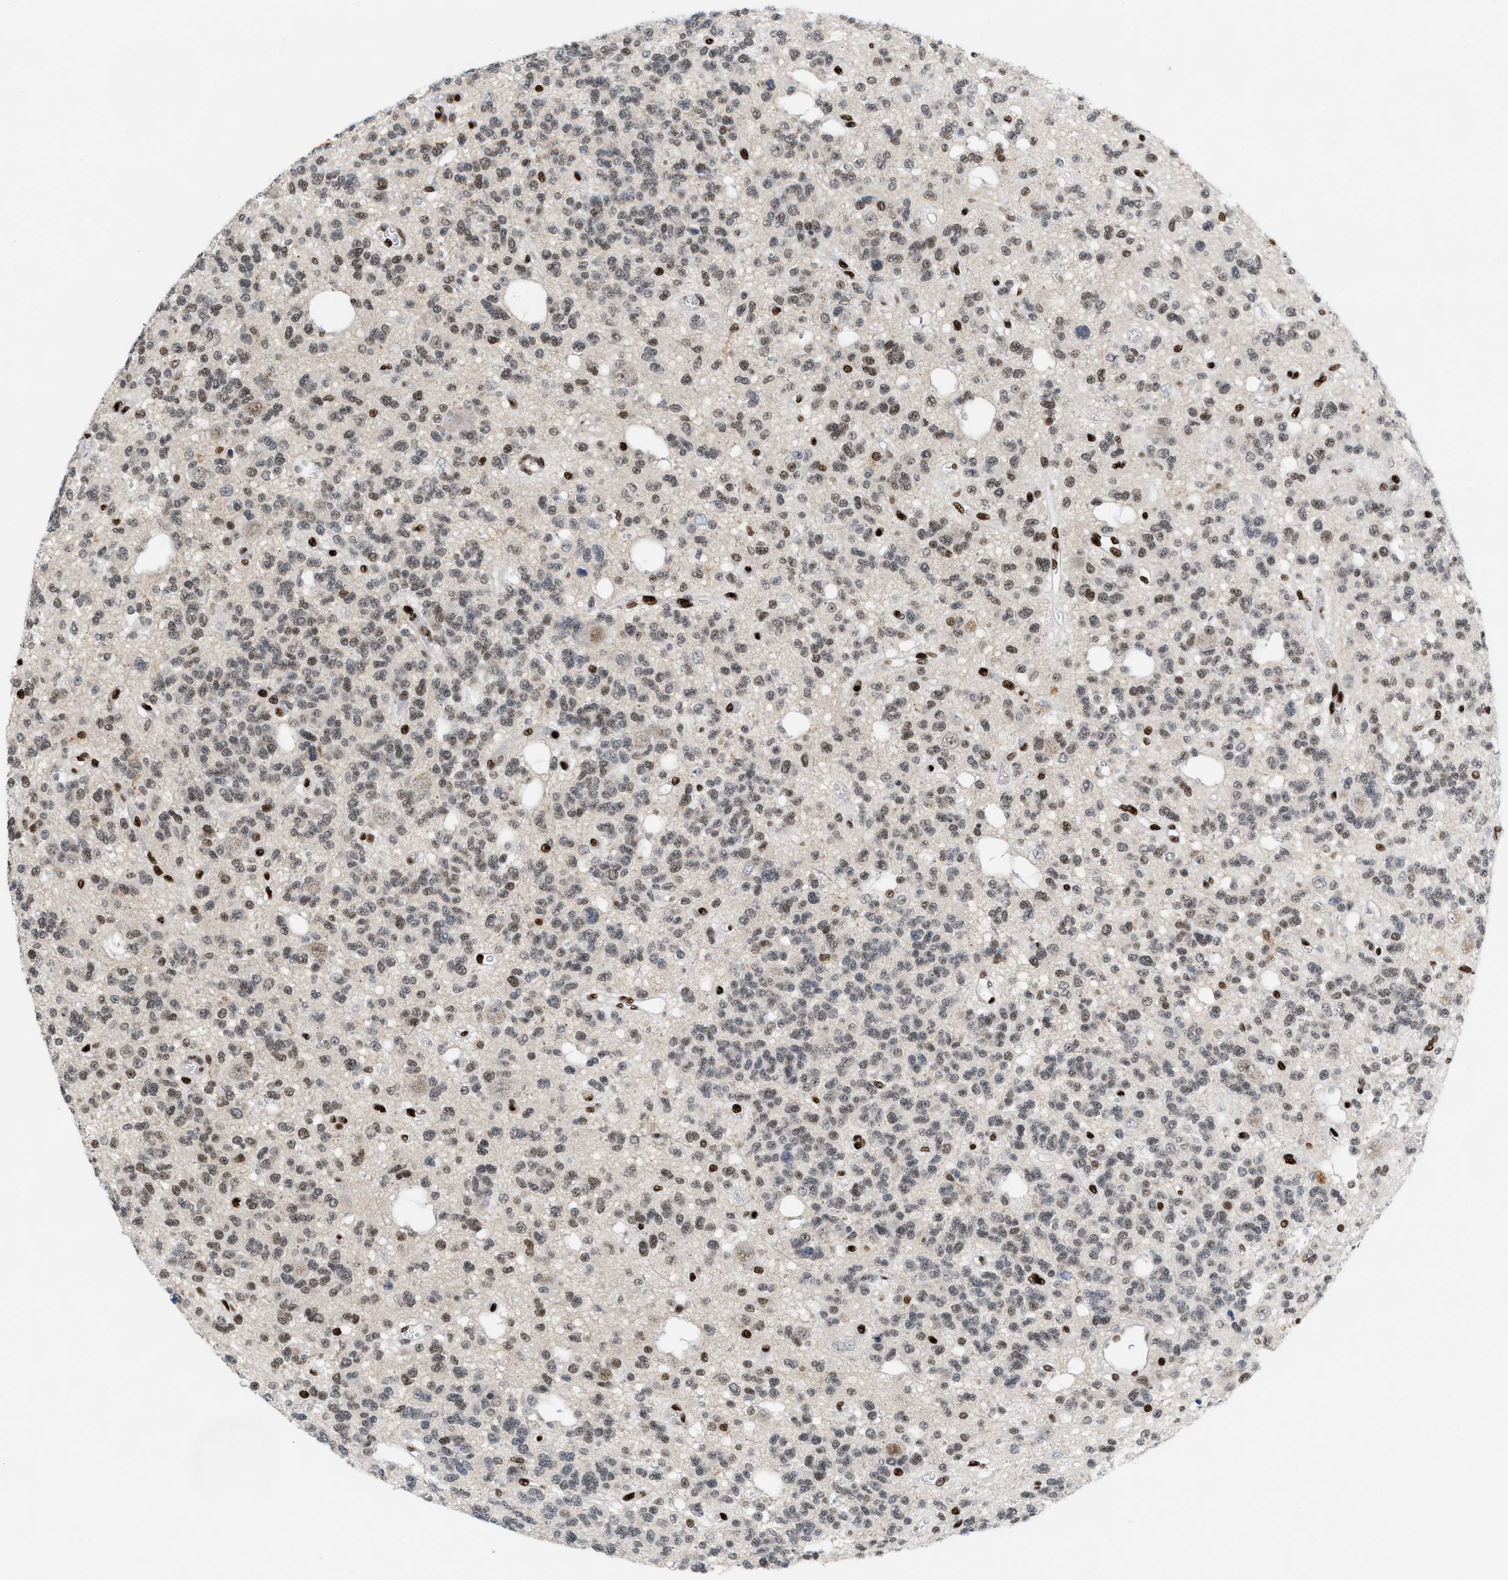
{"staining": {"intensity": "weak", "quantity": ">75%", "location": "nuclear"}, "tissue": "glioma", "cell_type": "Tumor cells", "image_type": "cancer", "snomed": [{"axis": "morphology", "description": "Glioma, malignant, Low grade"}, {"axis": "topography", "description": "Brain"}], "caption": "An immunohistochemistry photomicrograph of neoplastic tissue is shown. Protein staining in brown highlights weak nuclear positivity in glioma within tumor cells.", "gene": "RNASEK-C17orf49", "patient": {"sex": "male", "age": 38}}